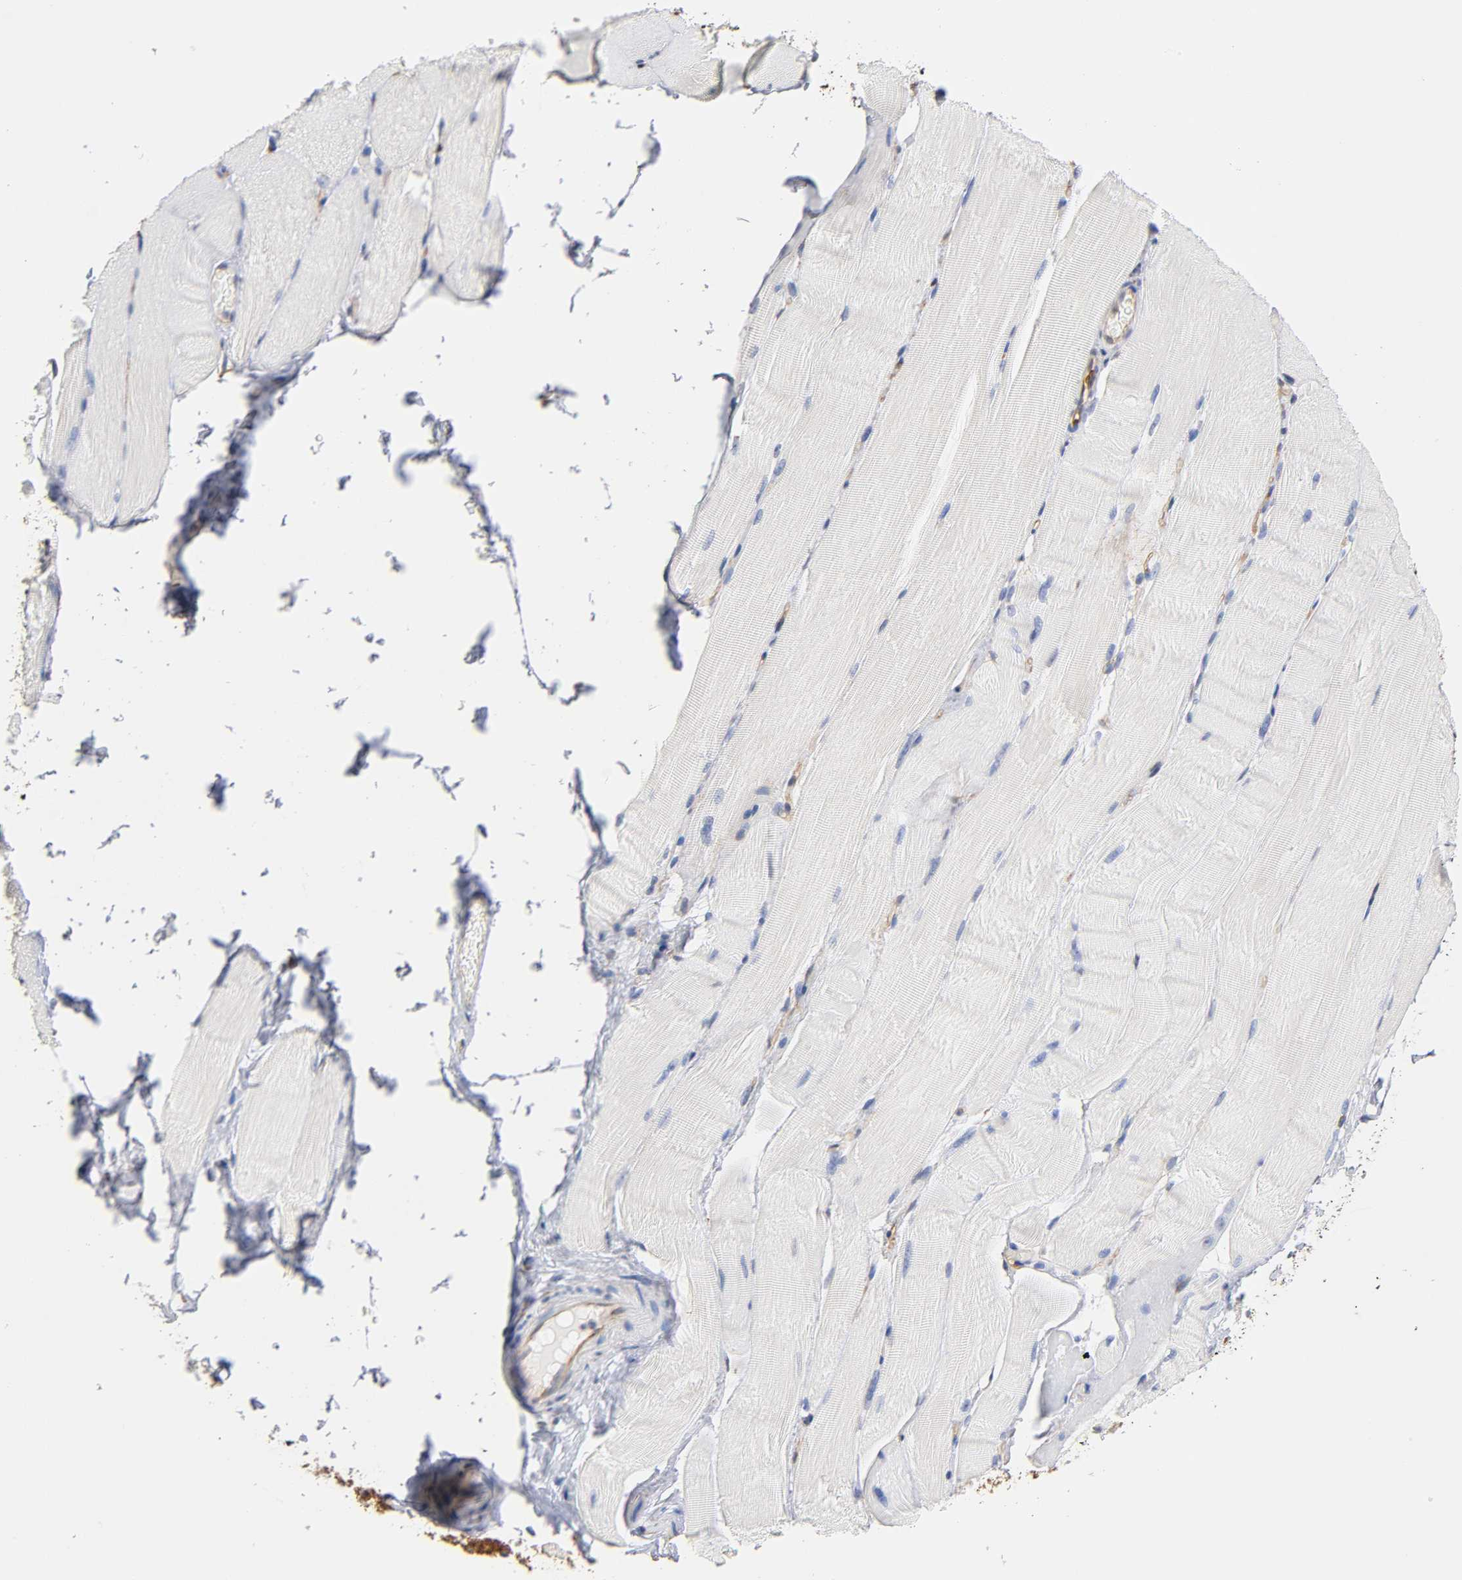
{"staining": {"intensity": "negative", "quantity": "none", "location": "none"}, "tissue": "skeletal muscle", "cell_type": "Myocytes", "image_type": "normal", "snomed": [{"axis": "morphology", "description": "Normal tissue, NOS"}, {"axis": "topography", "description": "Skeletal muscle"}, {"axis": "topography", "description": "Parathyroid gland"}], "caption": "This is an immunohistochemistry micrograph of benign skeletal muscle. There is no staining in myocytes.", "gene": "SPTAN1", "patient": {"sex": "female", "age": 37}}